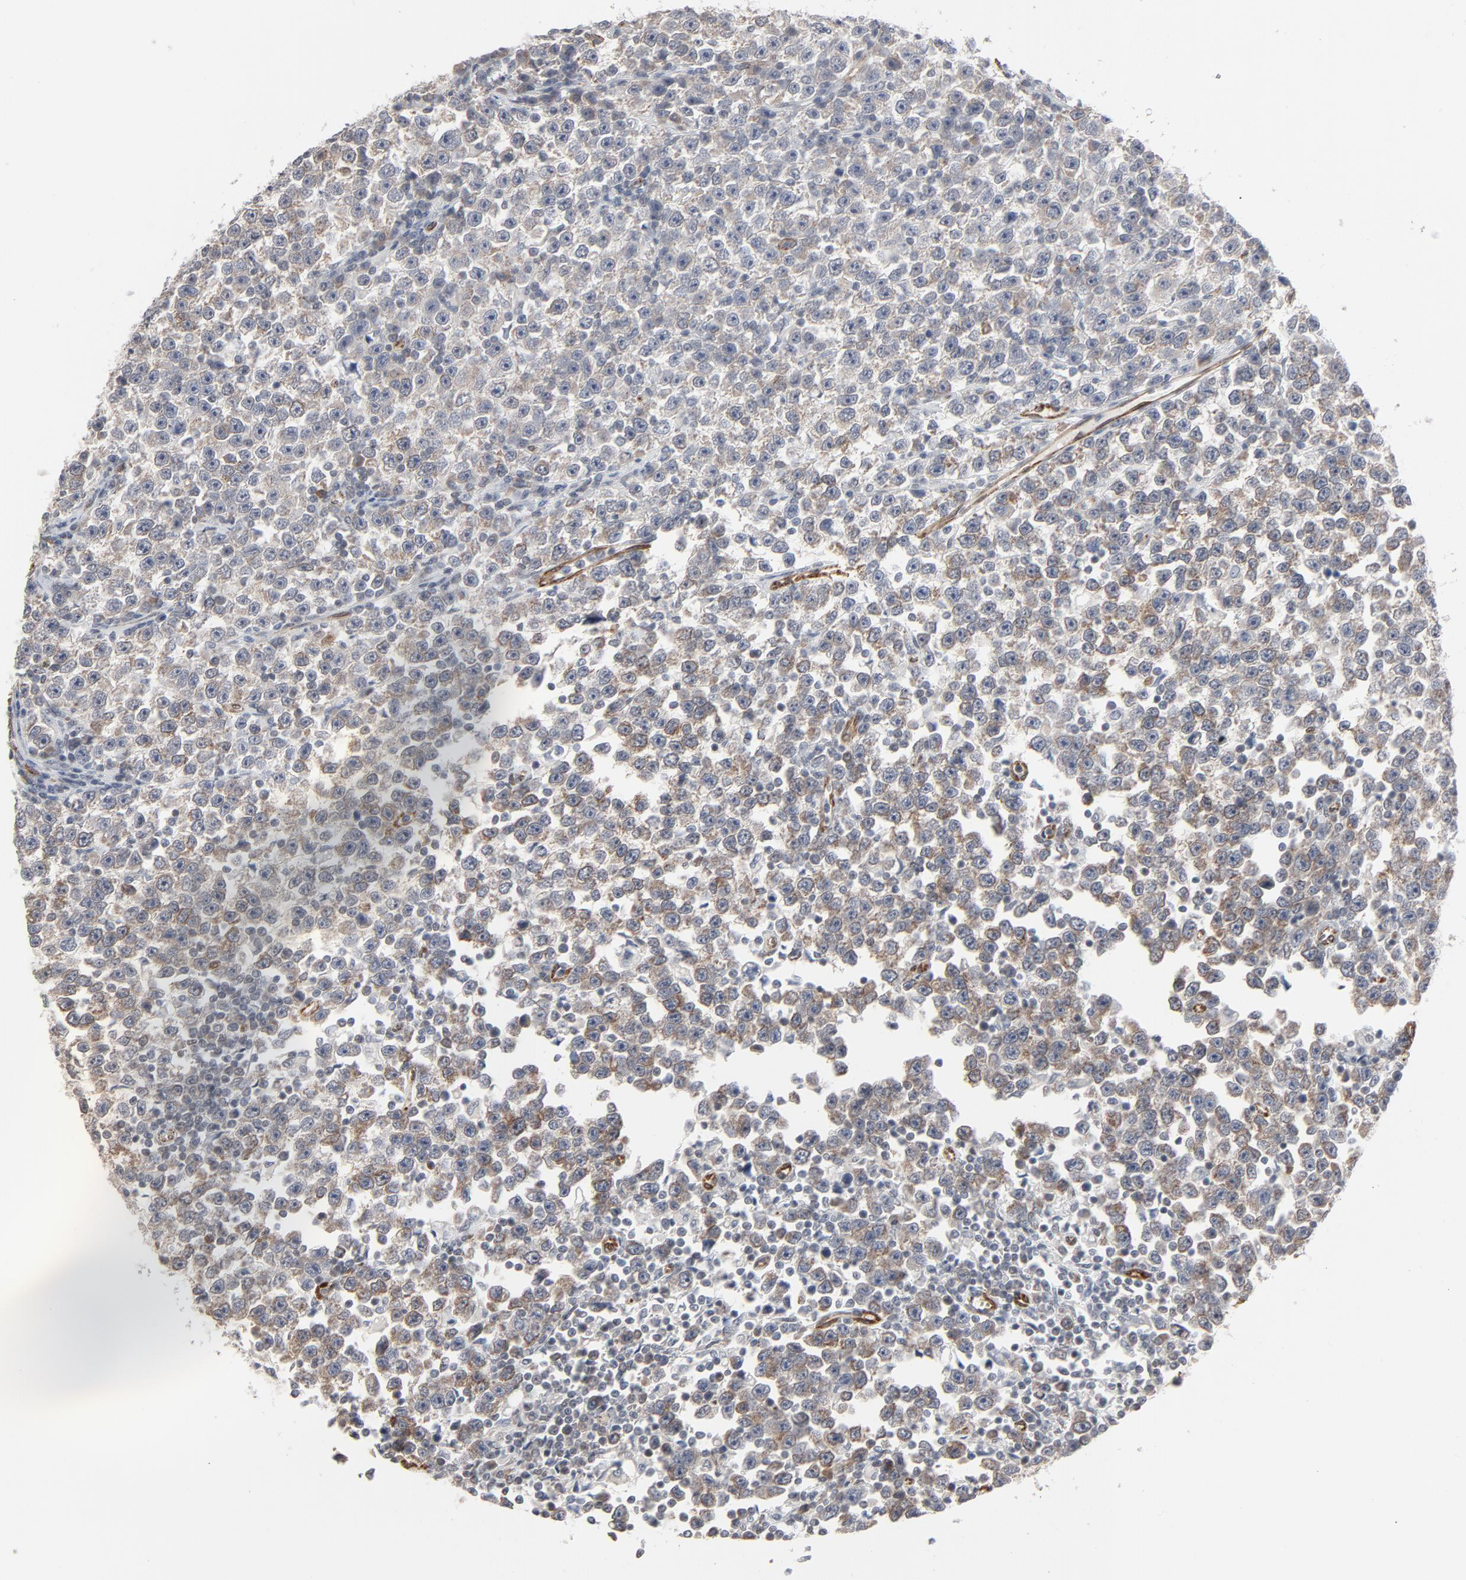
{"staining": {"intensity": "weak", "quantity": ">75%", "location": "cytoplasmic/membranous"}, "tissue": "testis cancer", "cell_type": "Tumor cells", "image_type": "cancer", "snomed": [{"axis": "morphology", "description": "Seminoma, NOS"}, {"axis": "topography", "description": "Testis"}], "caption": "Immunohistochemistry (IHC) of testis cancer exhibits low levels of weak cytoplasmic/membranous expression in approximately >75% of tumor cells.", "gene": "ITPR3", "patient": {"sex": "male", "age": 43}}